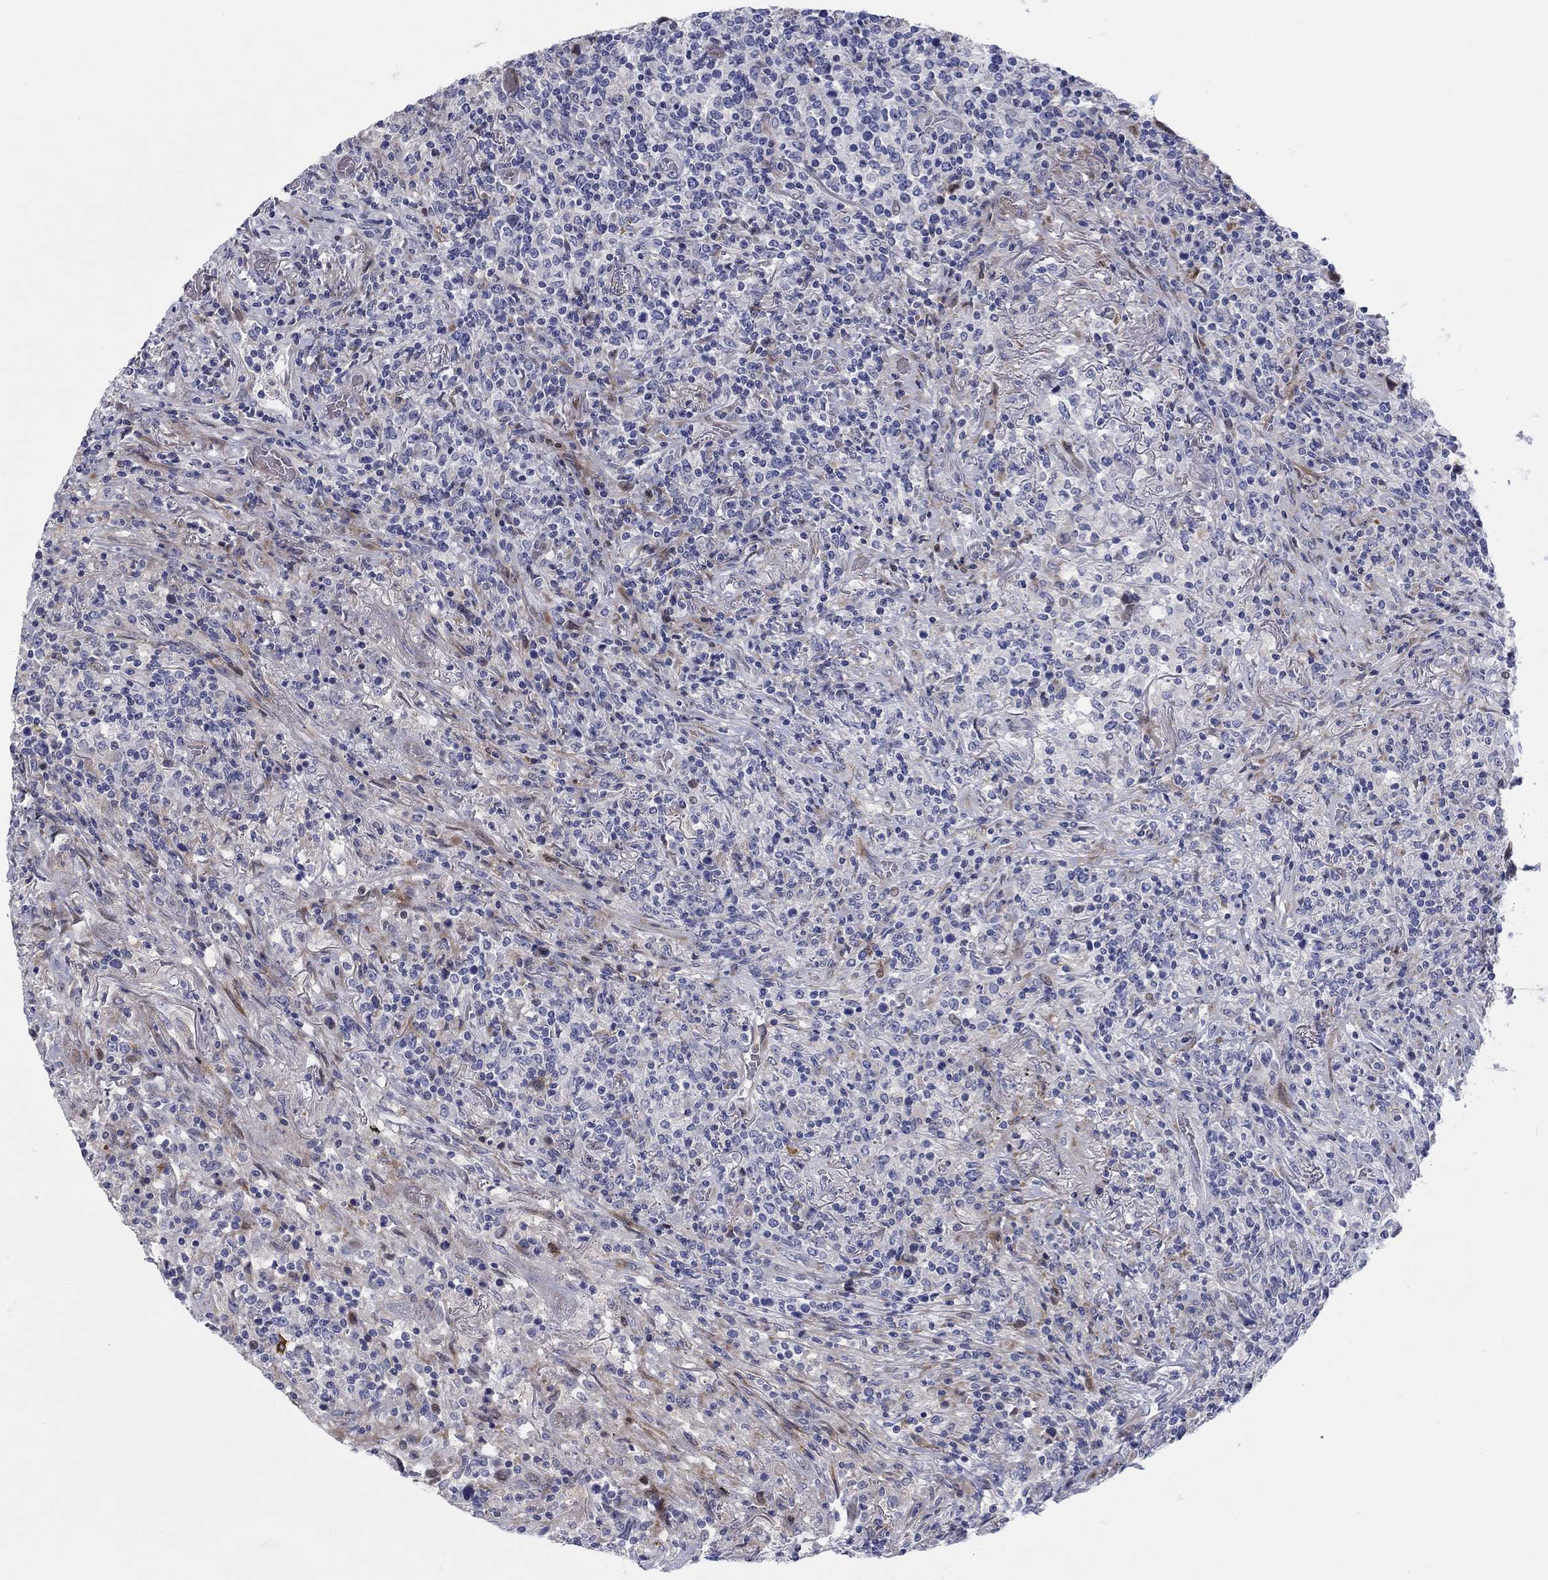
{"staining": {"intensity": "negative", "quantity": "none", "location": "none"}, "tissue": "lymphoma", "cell_type": "Tumor cells", "image_type": "cancer", "snomed": [{"axis": "morphology", "description": "Malignant lymphoma, non-Hodgkin's type, High grade"}, {"axis": "topography", "description": "Lung"}], "caption": "The histopathology image displays no staining of tumor cells in lymphoma. Nuclei are stained in blue.", "gene": "ARHGAP36", "patient": {"sex": "male", "age": 79}}